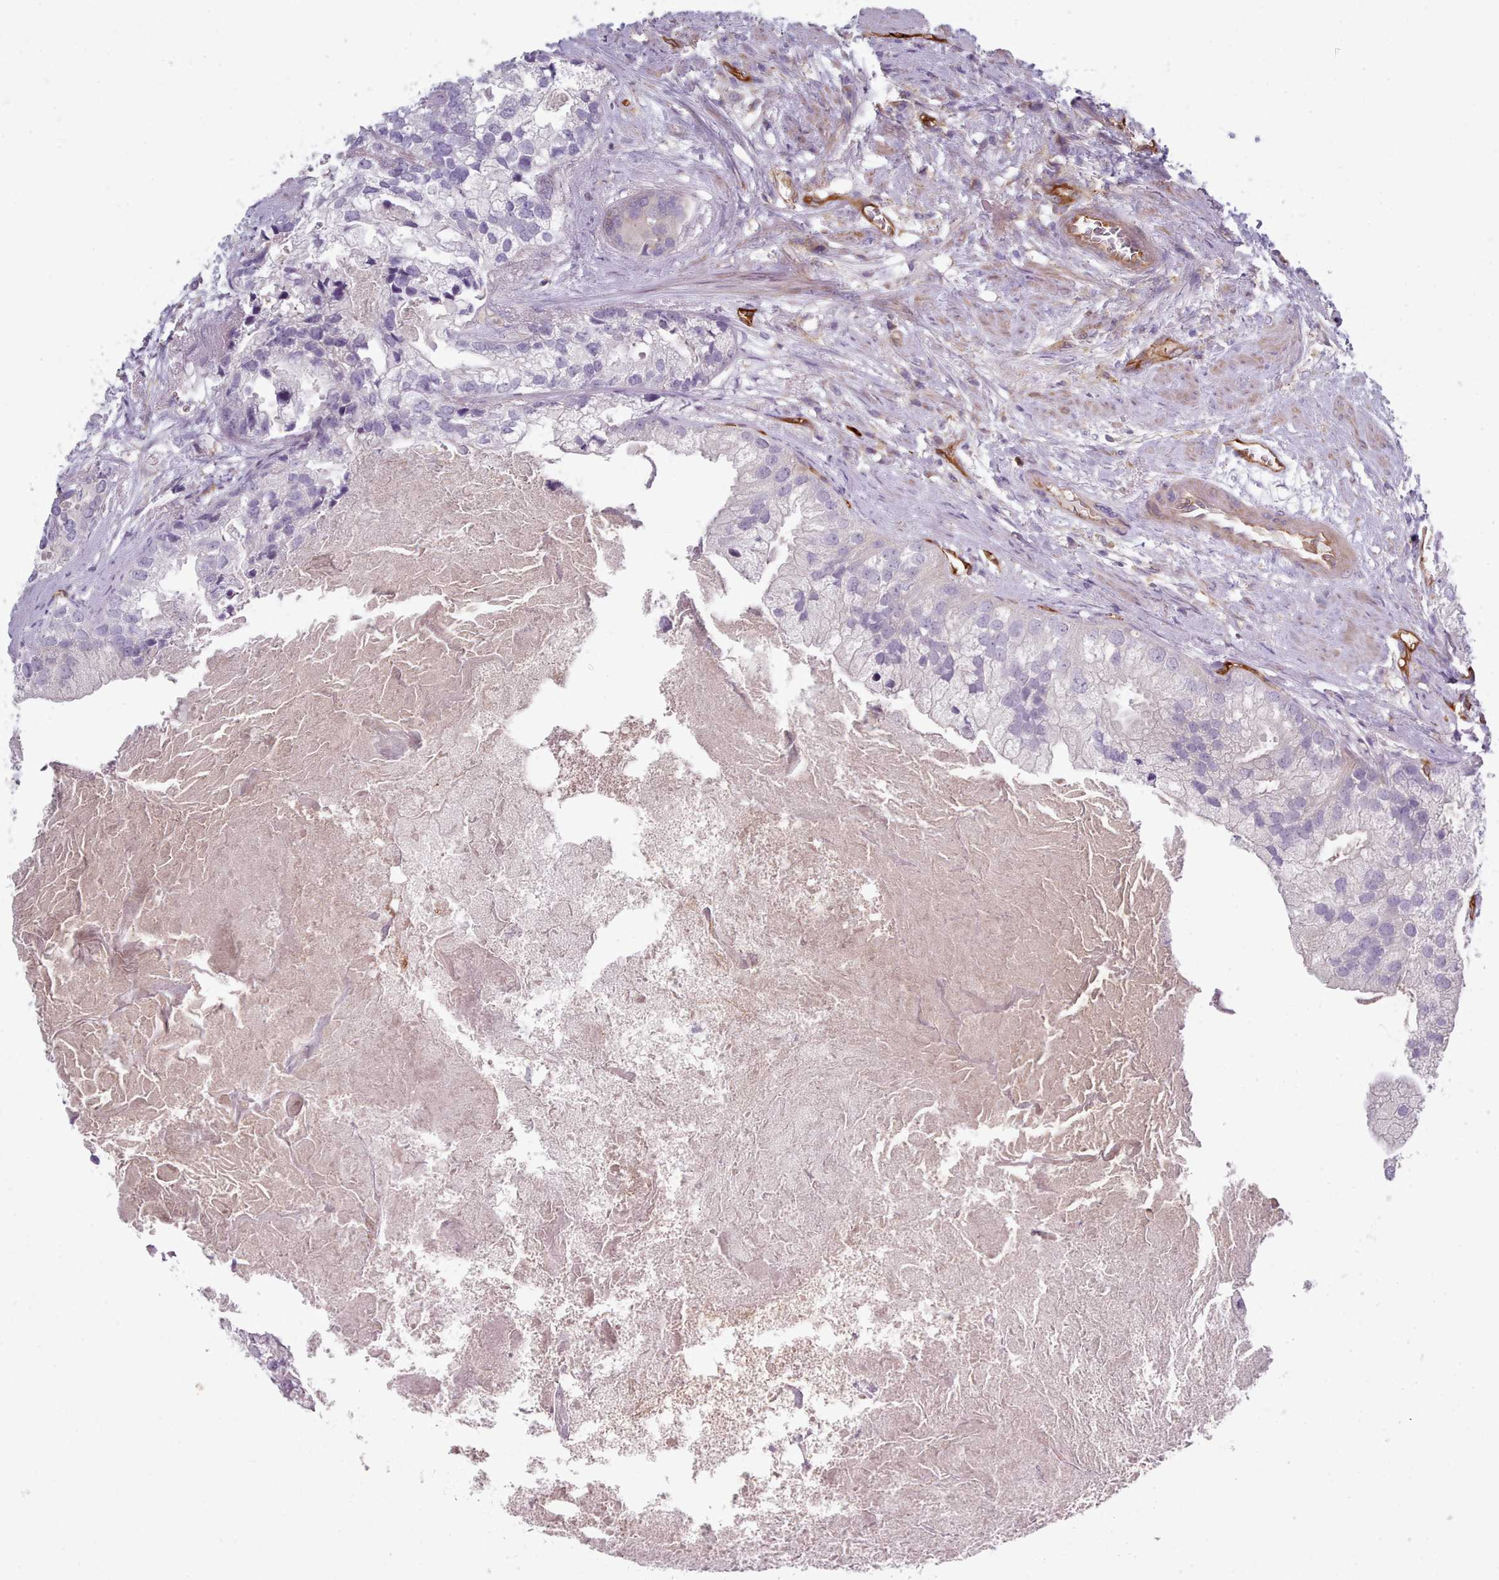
{"staining": {"intensity": "negative", "quantity": "none", "location": "none"}, "tissue": "prostate cancer", "cell_type": "Tumor cells", "image_type": "cancer", "snomed": [{"axis": "morphology", "description": "Adenocarcinoma, High grade"}, {"axis": "topography", "description": "Prostate"}], "caption": "This is a micrograph of immunohistochemistry staining of high-grade adenocarcinoma (prostate), which shows no staining in tumor cells. Brightfield microscopy of immunohistochemistry stained with DAB (brown) and hematoxylin (blue), captured at high magnification.", "gene": "CD300LF", "patient": {"sex": "male", "age": 62}}